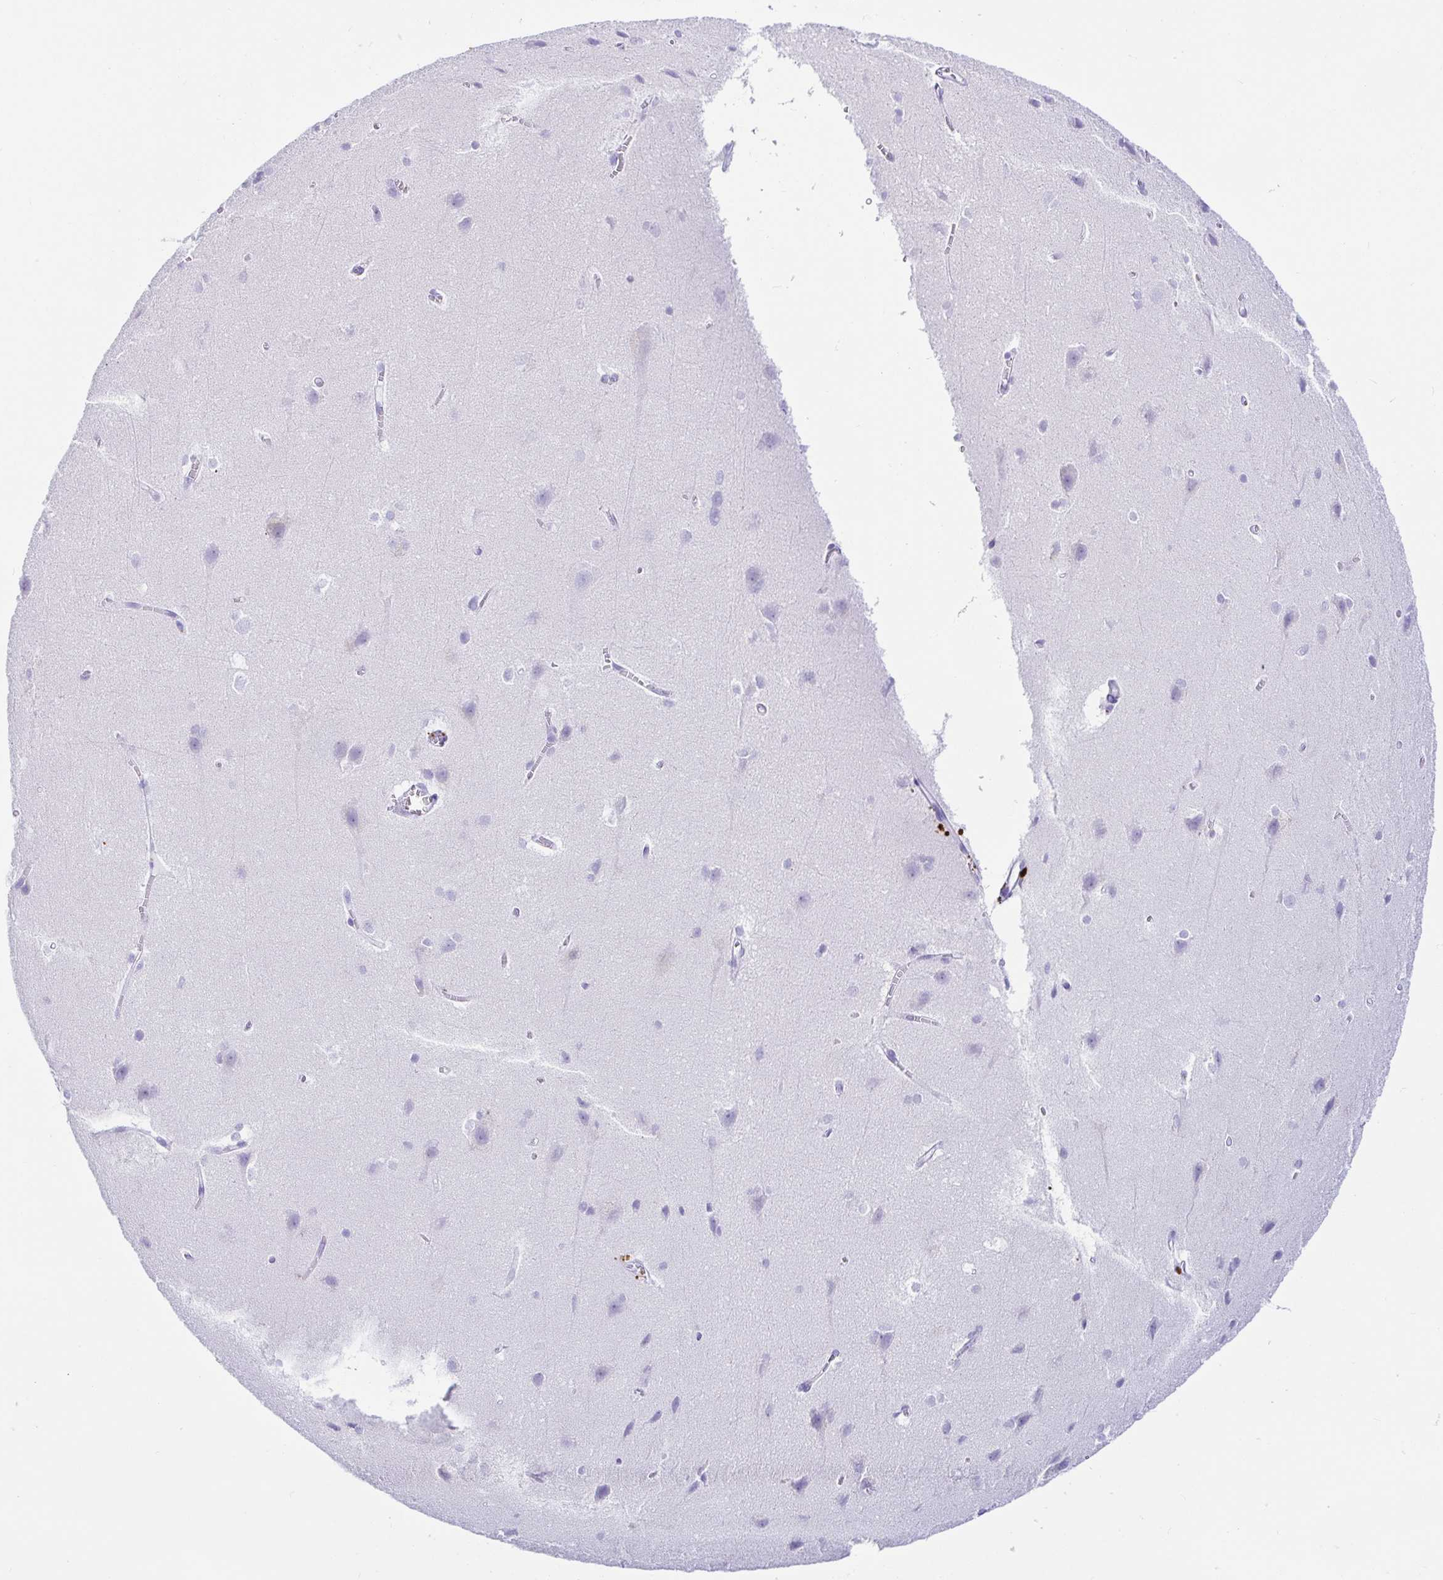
{"staining": {"intensity": "negative", "quantity": "none", "location": "none"}, "tissue": "cerebral cortex", "cell_type": "Endothelial cells", "image_type": "normal", "snomed": [{"axis": "morphology", "description": "Normal tissue, NOS"}, {"axis": "topography", "description": "Cerebral cortex"}], "caption": "A high-resolution photomicrograph shows immunohistochemistry staining of normal cerebral cortex, which reveals no significant staining in endothelial cells.", "gene": "PAX8", "patient": {"sex": "male", "age": 37}}